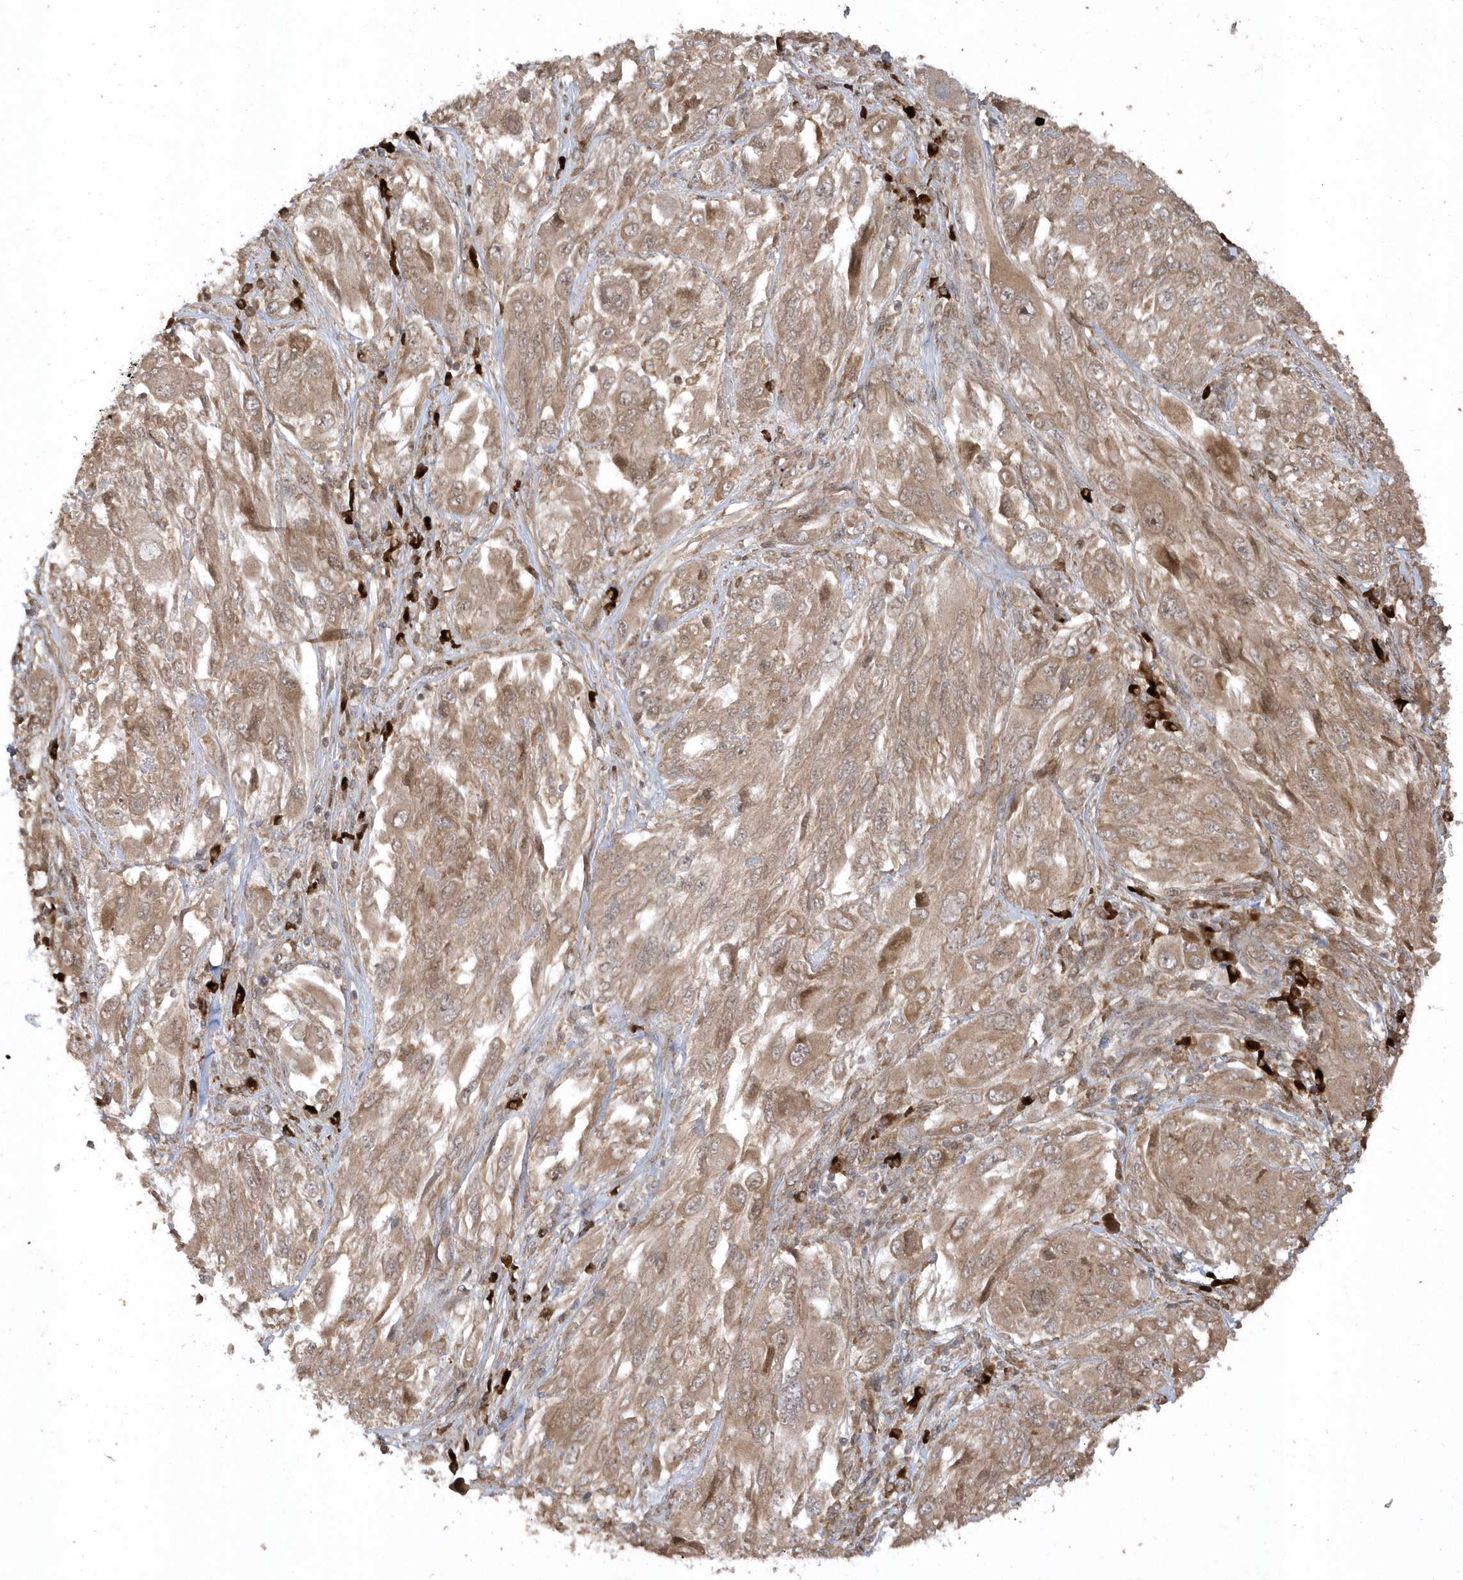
{"staining": {"intensity": "moderate", "quantity": ">75%", "location": "cytoplasmic/membranous"}, "tissue": "melanoma", "cell_type": "Tumor cells", "image_type": "cancer", "snomed": [{"axis": "morphology", "description": "Malignant melanoma, NOS"}, {"axis": "topography", "description": "Skin"}], "caption": "Immunohistochemistry staining of melanoma, which reveals medium levels of moderate cytoplasmic/membranous positivity in about >75% of tumor cells indicating moderate cytoplasmic/membranous protein expression. The staining was performed using DAB (brown) for protein detection and nuclei were counterstained in hematoxylin (blue).", "gene": "HERPUD1", "patient": {"sex": "female", "age": 91}}